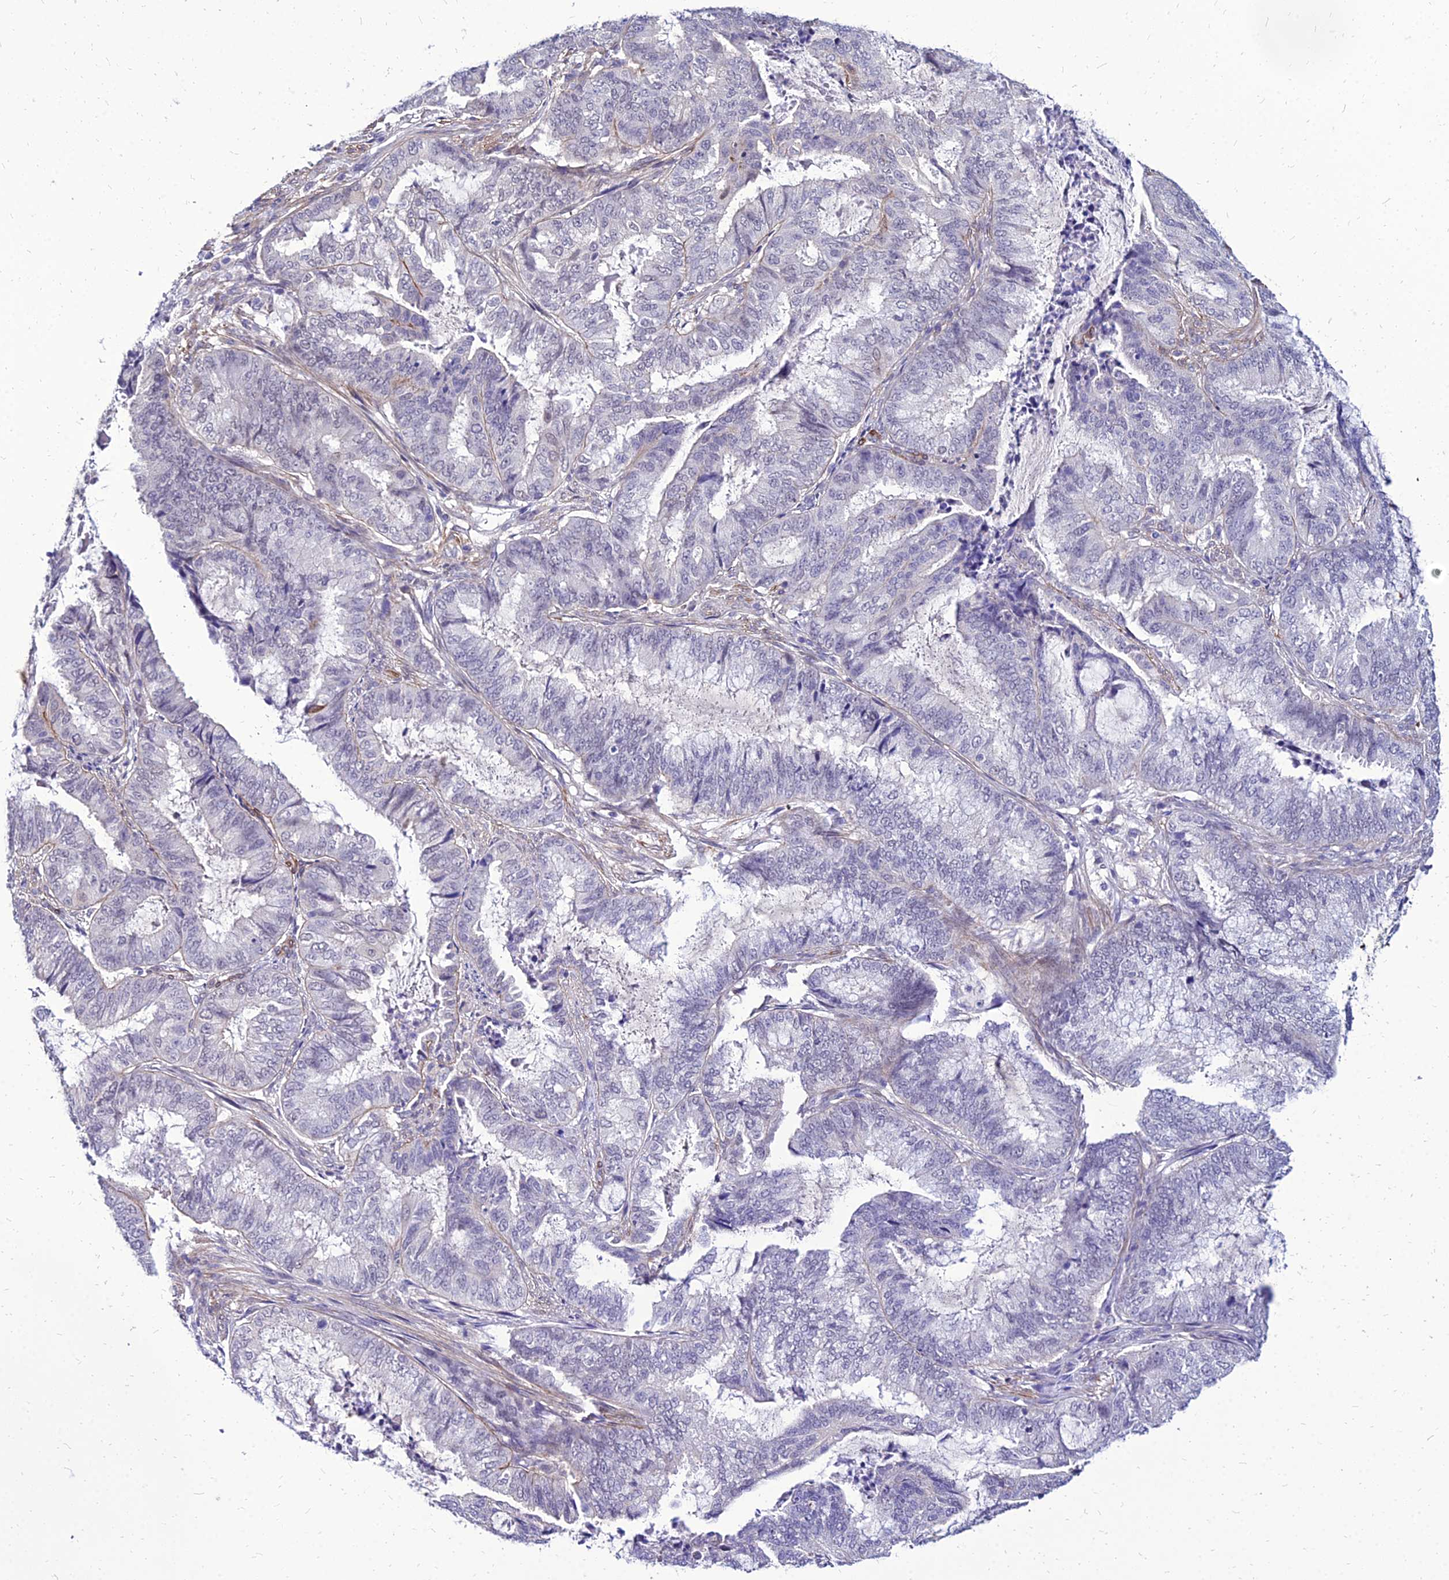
{"staining": {"intensity": "negative", "quantity": "none", "location": "none"}, "tissue": "endometrial cancer", "cell_type": "Tumor cells", "image_type": "cancer", "snomed": [{"axis": "morphology", "description": "Adenocarcinoma, NOS"}, {"axis": "topography", "description": "Endometrium"}], "caption": "Tumor cells are negative for brown protein staining in adenocarcinoma (endometrial).", "gene": "YEATS2", "patient": {"sex": "female", "age": 51}}